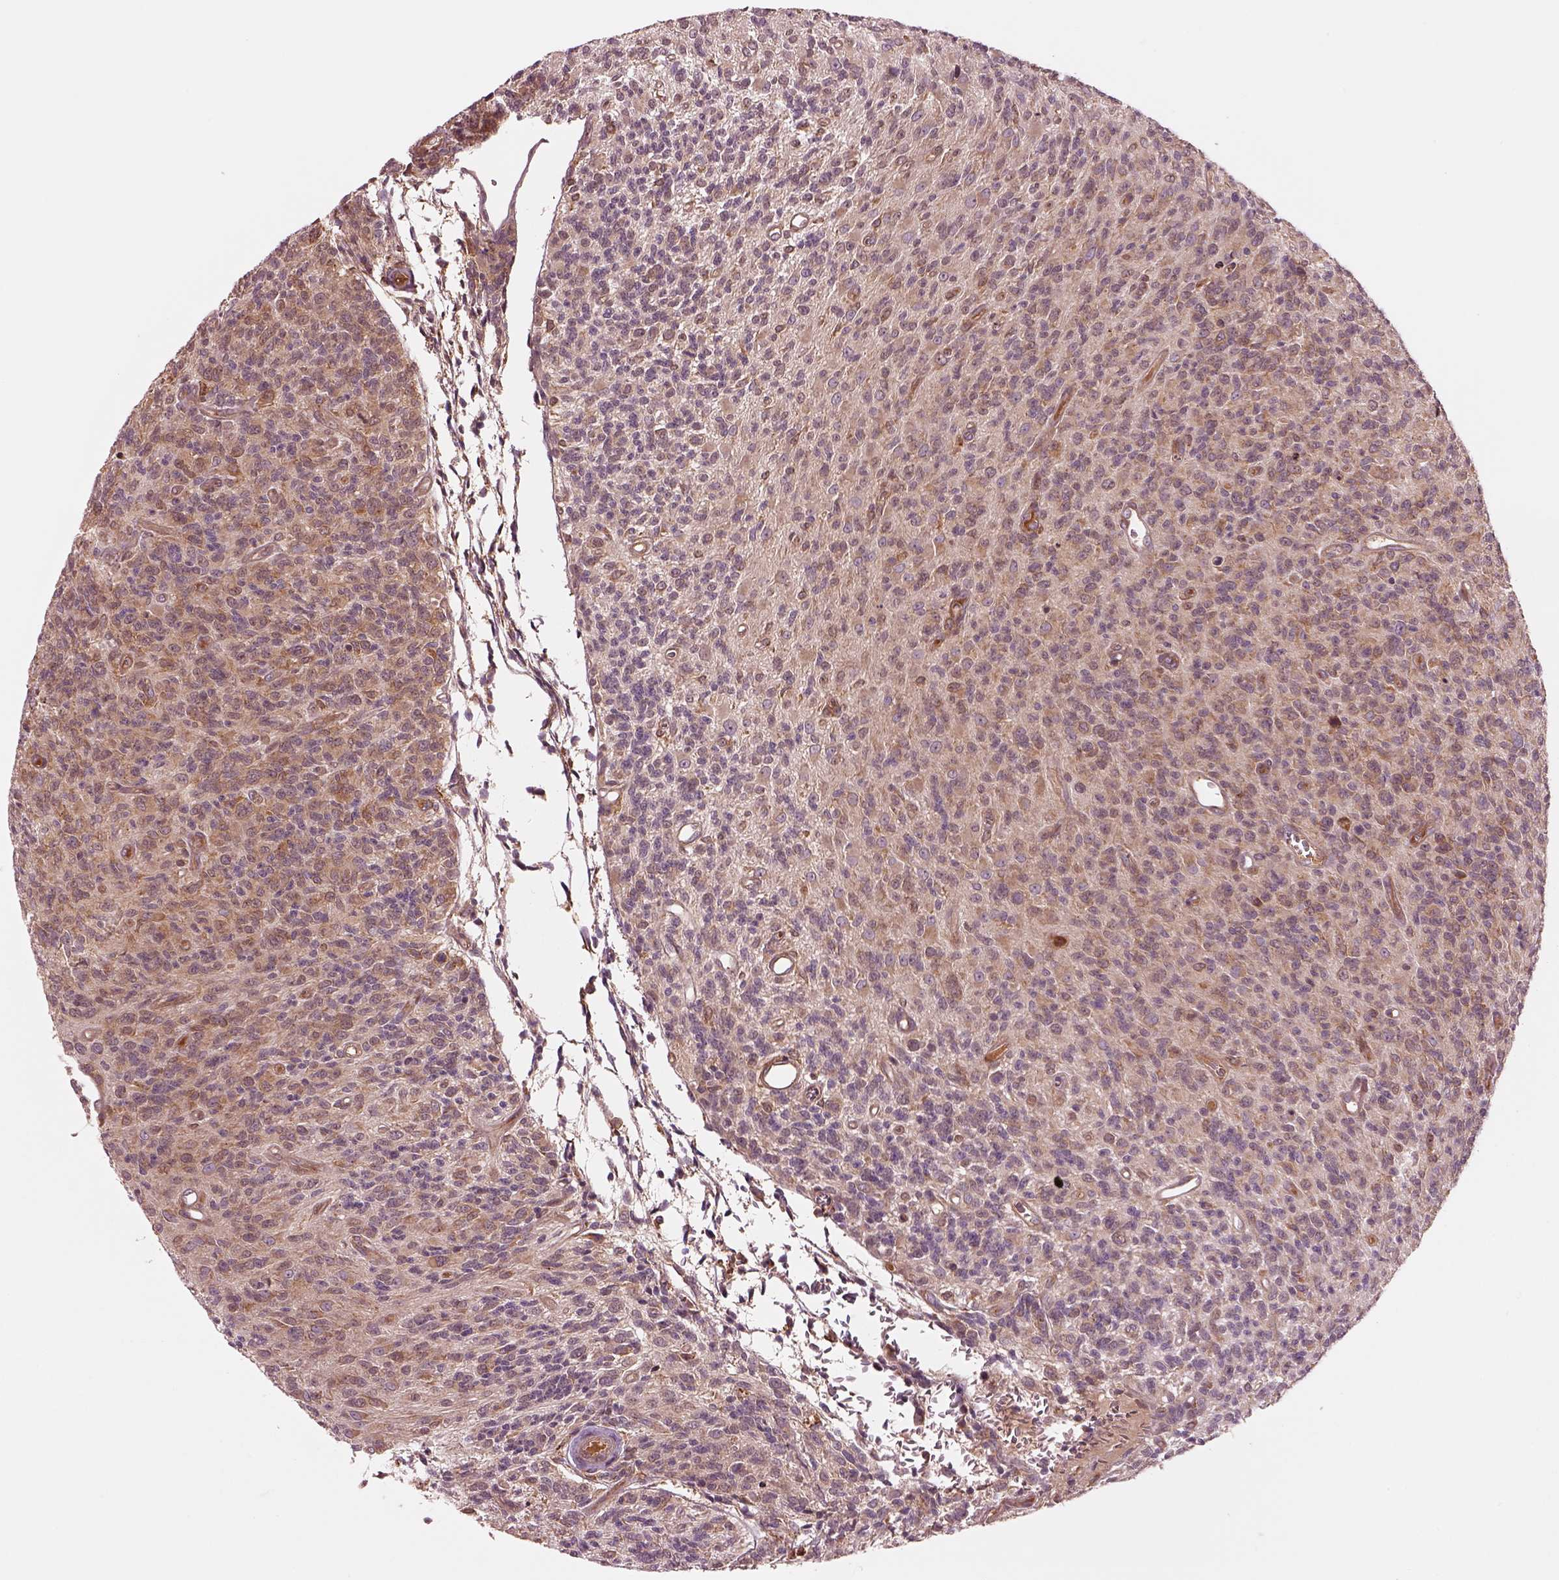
{"staining": {"intensity": "moderate", "quantity": "<25%", "location": "cytoplasmic/membranous"}, "tissue": "glioma", "cell_type": "Tumor cells", "image_type": "cancer", "snomed": [{"axis": "morphology", "description": "Glioma, malignant, High grade"}, {"axis": "topography", "description": "Brain"}], "caption": "Tumor cells reveal low levels of moderate cytoplasmic/membranous staining in approximately <25% of cells in human glioma. (DAB = brown stain, brightfield microscopy at high magnification).", "gene": "ASCC2", "patient": {"sex": "male", "age": 76}}